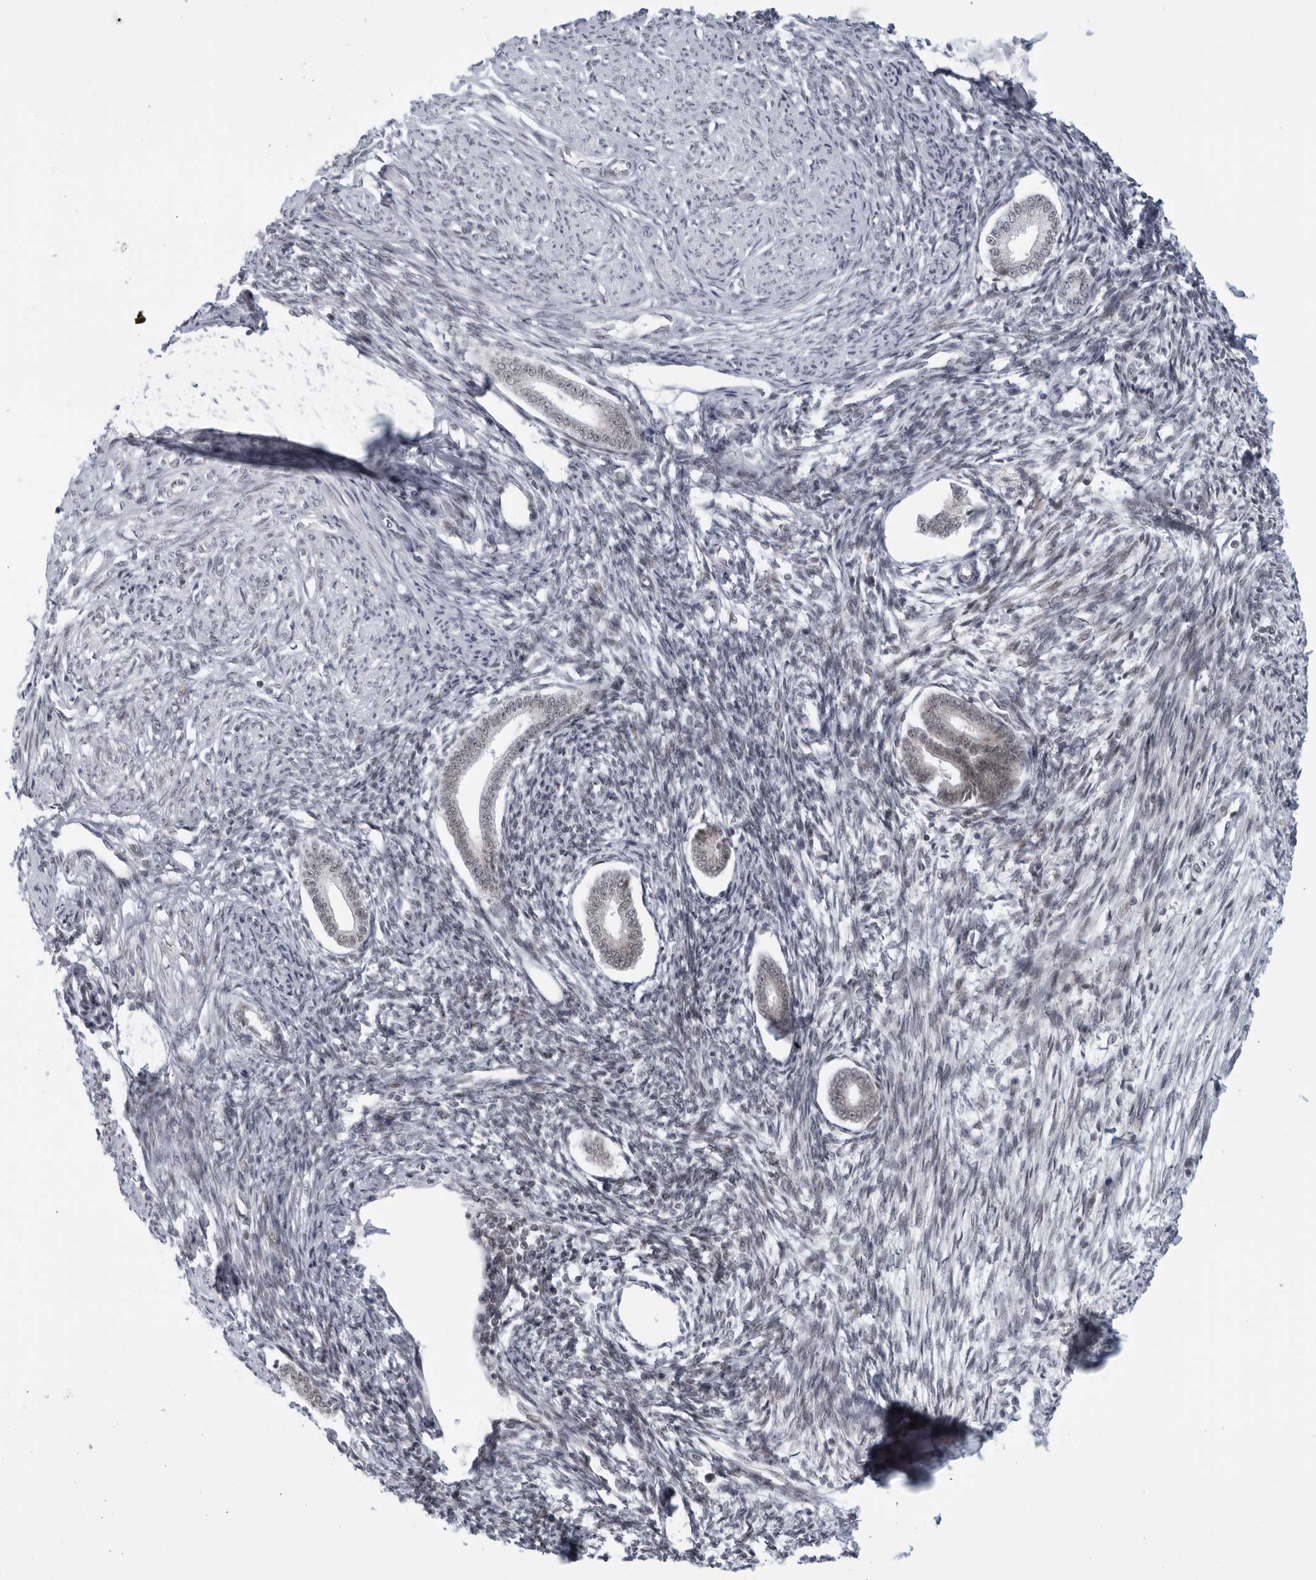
{"staining": {"intensity": "negative", "quantity": "none", "location": "none"}, "tissue": "endometrium", "cell_type": "Cells in endometrial stroma", "image_type": "normal", "snomed": [{"axis": "morphology", "description": "Normal tissue, NOS"}, {"axis": "topography", "description": "Endometrium"}], "caption": "Immunohistochemical staining of normal endometrium reveals no significant expression in cells in endometrial stroma. The staining was performed using DAB (3,3'-diaminobenzidine) to visualize the protein expression in brown, while the nuclei were stained in blue with hematoxylin (Magnification: 20x).", "gene": "RAB11FIP3", "patient": {"sex": "female", "age": 56}}